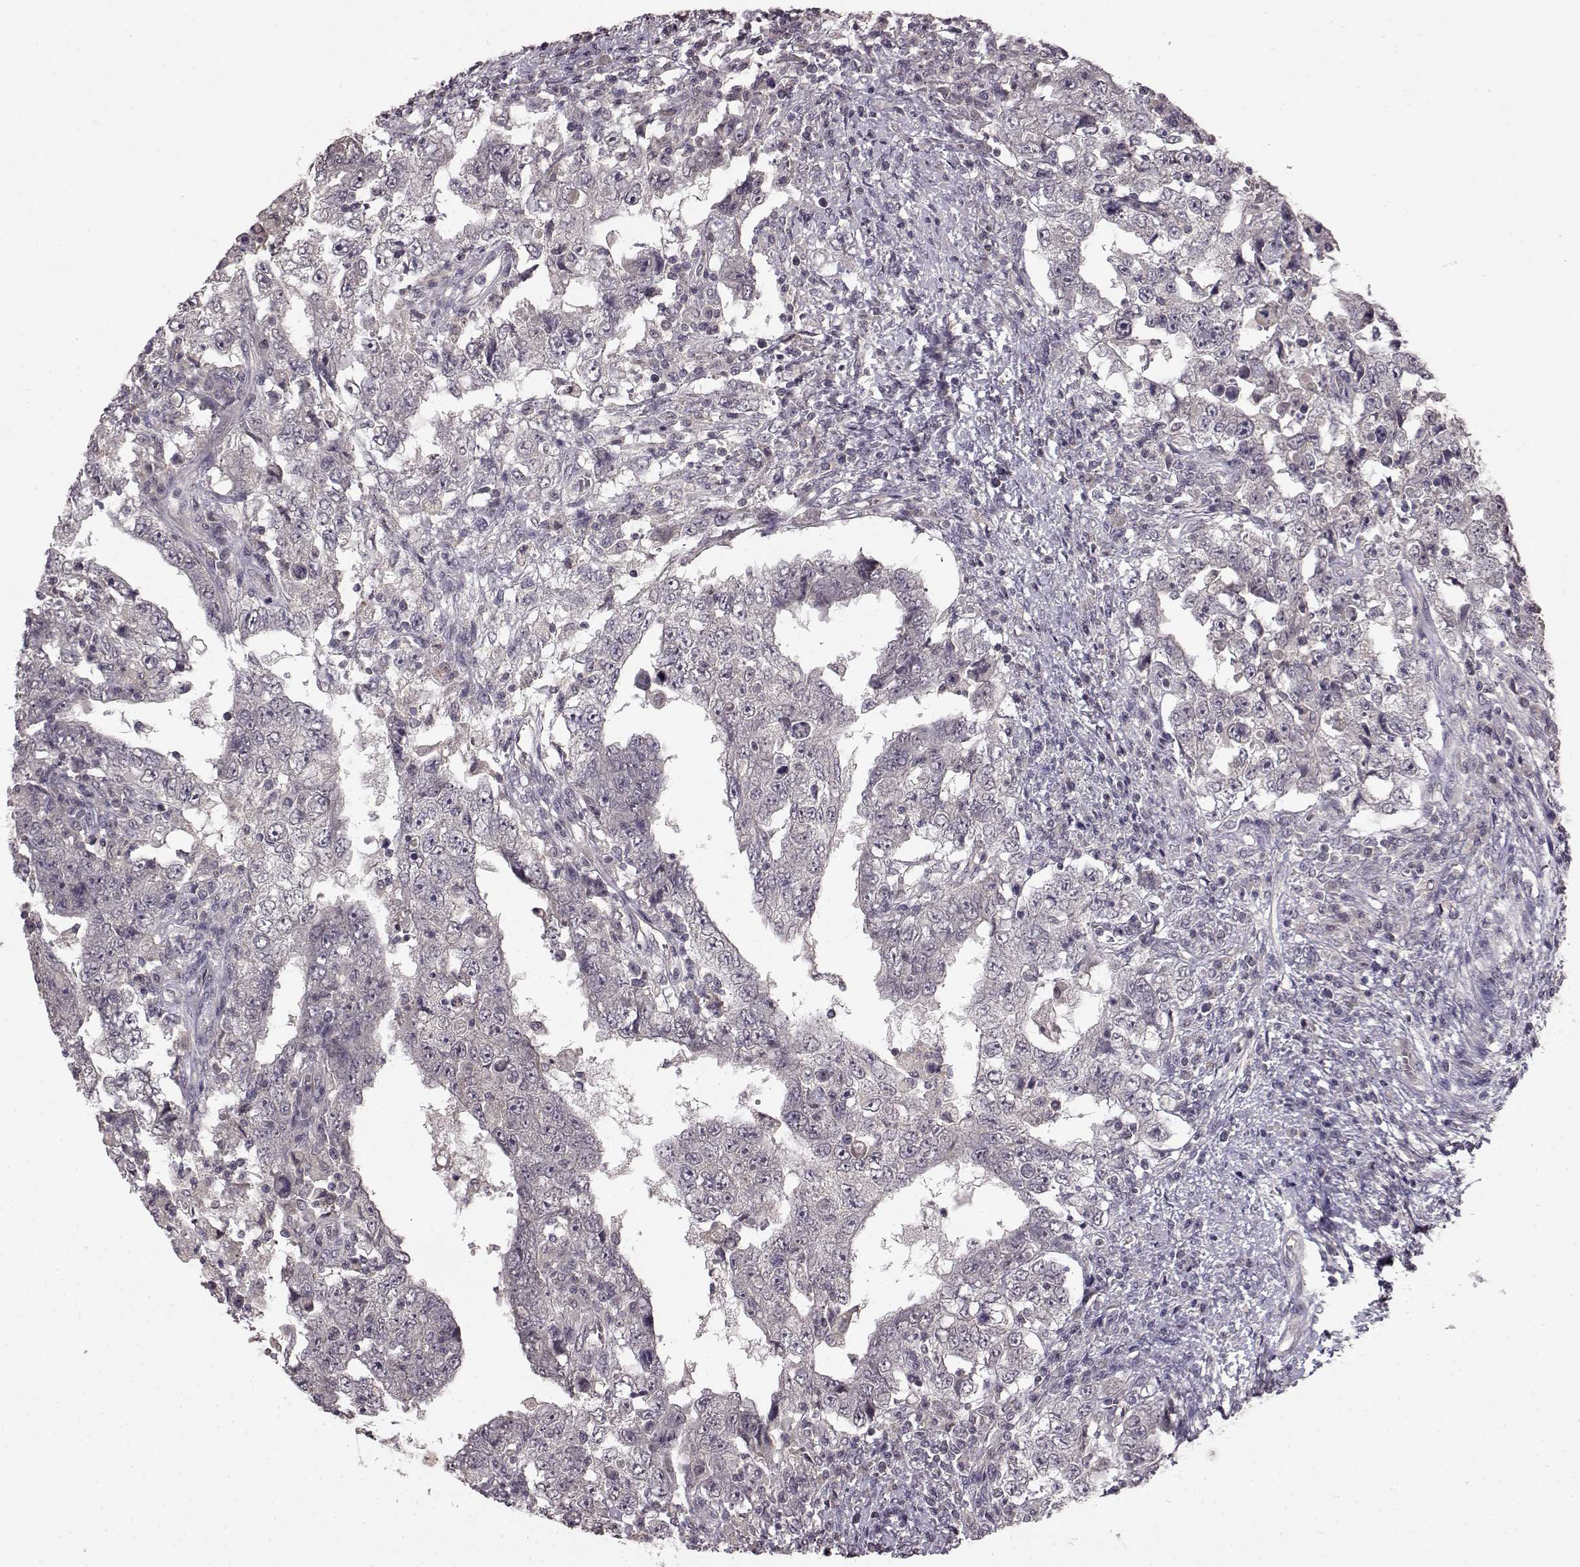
{"staining": {"intensity": "negative", "quantity": "none", "location": "none"}, "tissue": "testis cancer", "cell_type": "Tumor cells", "image_type": "cancer", "snomed": [{"axis": "morphology", "description": "Carcinoma, Embryonal, NOS"}, {"axis": "topography", "description": "Testis"}], "caption": "Testis cancer stained for a protein using immunohistochemistry reveals no staining tumor cells.", "gene": "NTRK2", "patient": {"sex": "male", "age": 26}}